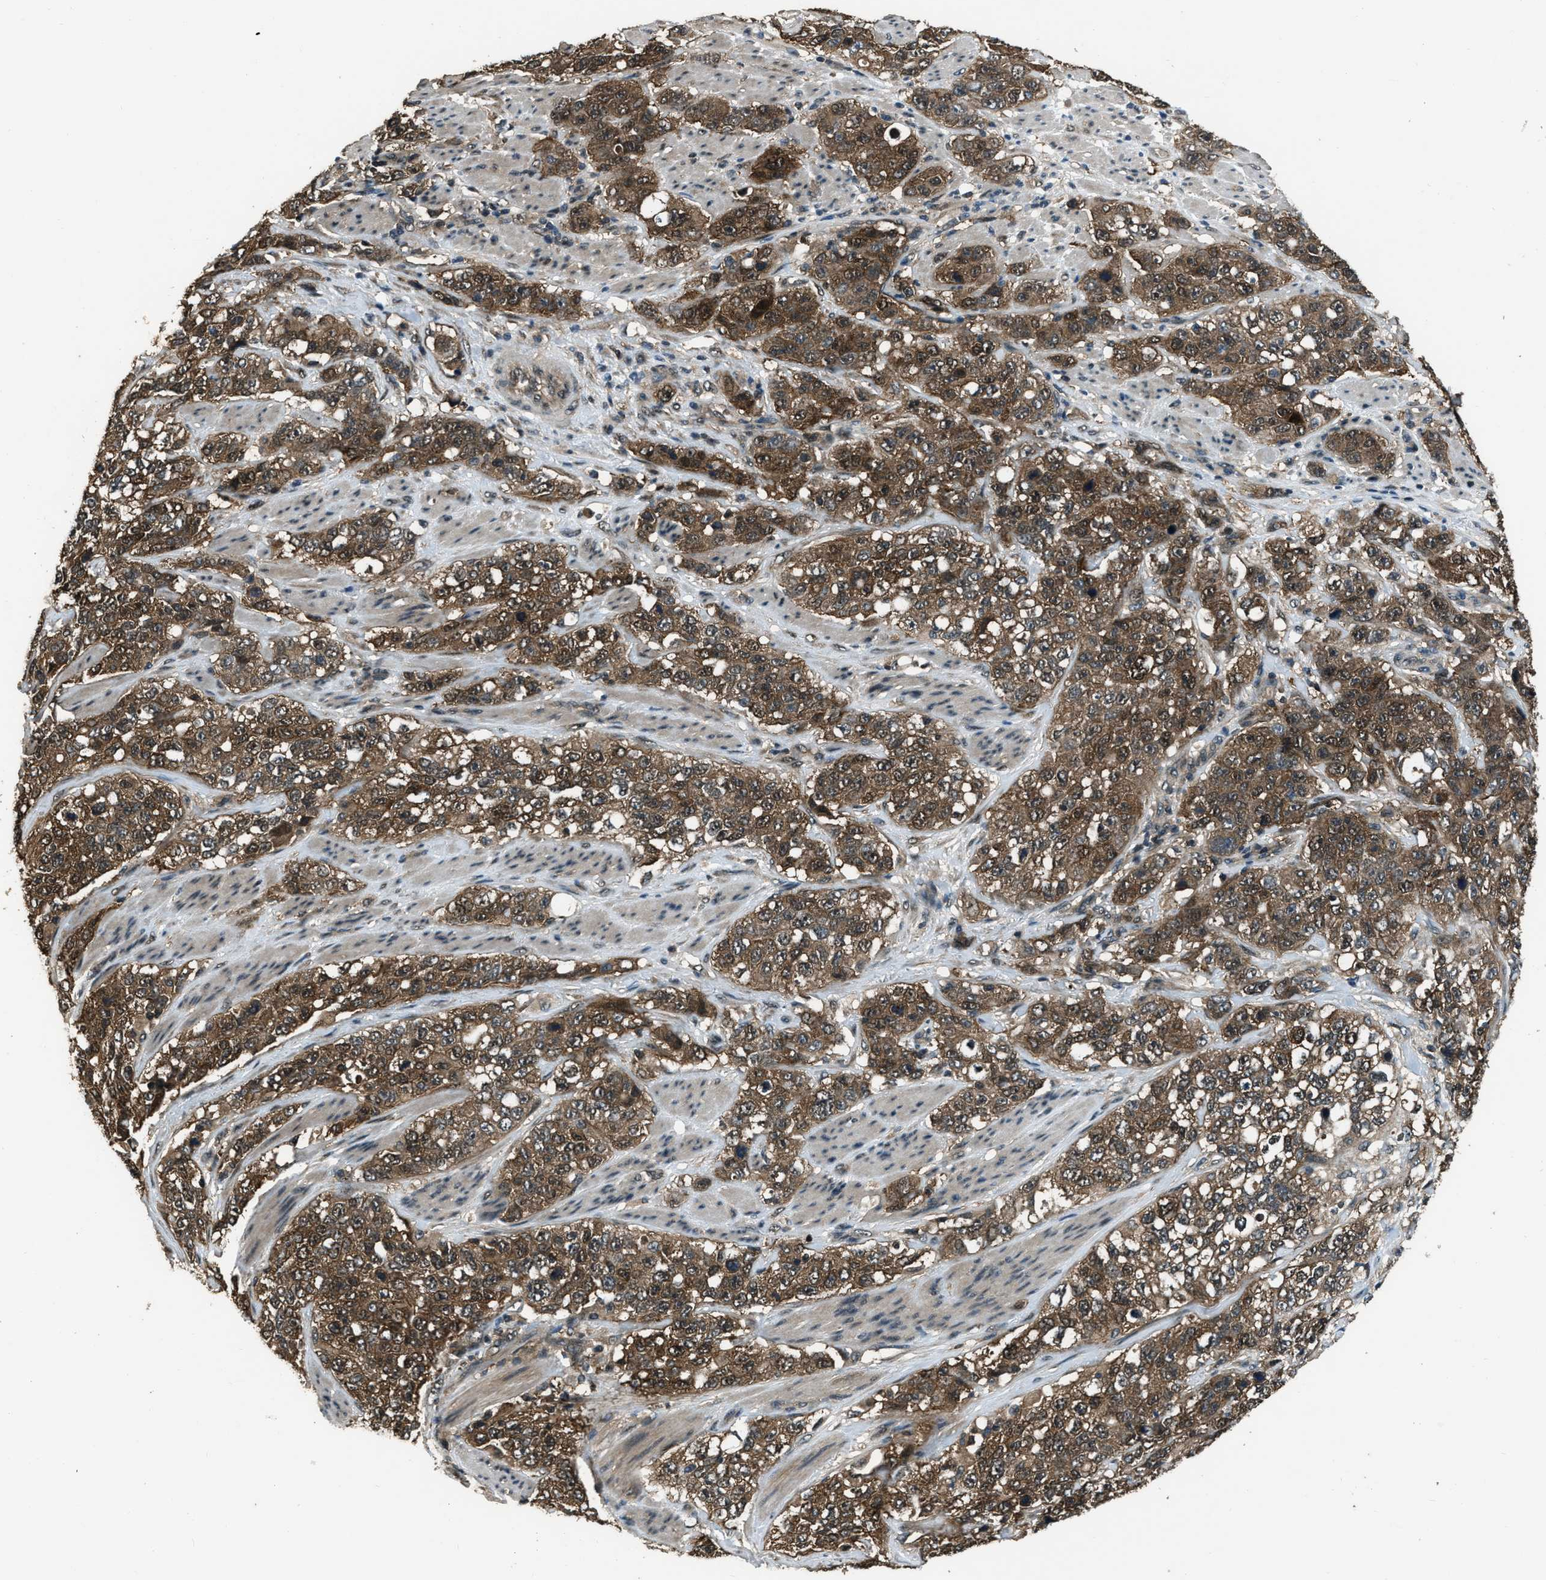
{"staining": {"intensity": "strong", "quantity": ">75%", "location": "cytoplasmic/membranous"}, "tissue": "stomach cancer", "cell_type": "Tumor cells", "image_type": "cancer", "snomed": [{"axis": "morphology", "description": "Adenocarcinoma, NOS"}, {"axis": "topography", "description": "Stomach"}], "caption": "Immunohistochemical staining of stomach cancer (adenocarcinoma) demonstrates high levels of strong cytoplasmic/membranous staining in about >75% of tumor cells.", "gene": "NUDCD3", "patient": {"sex": "male", "age": 48}}